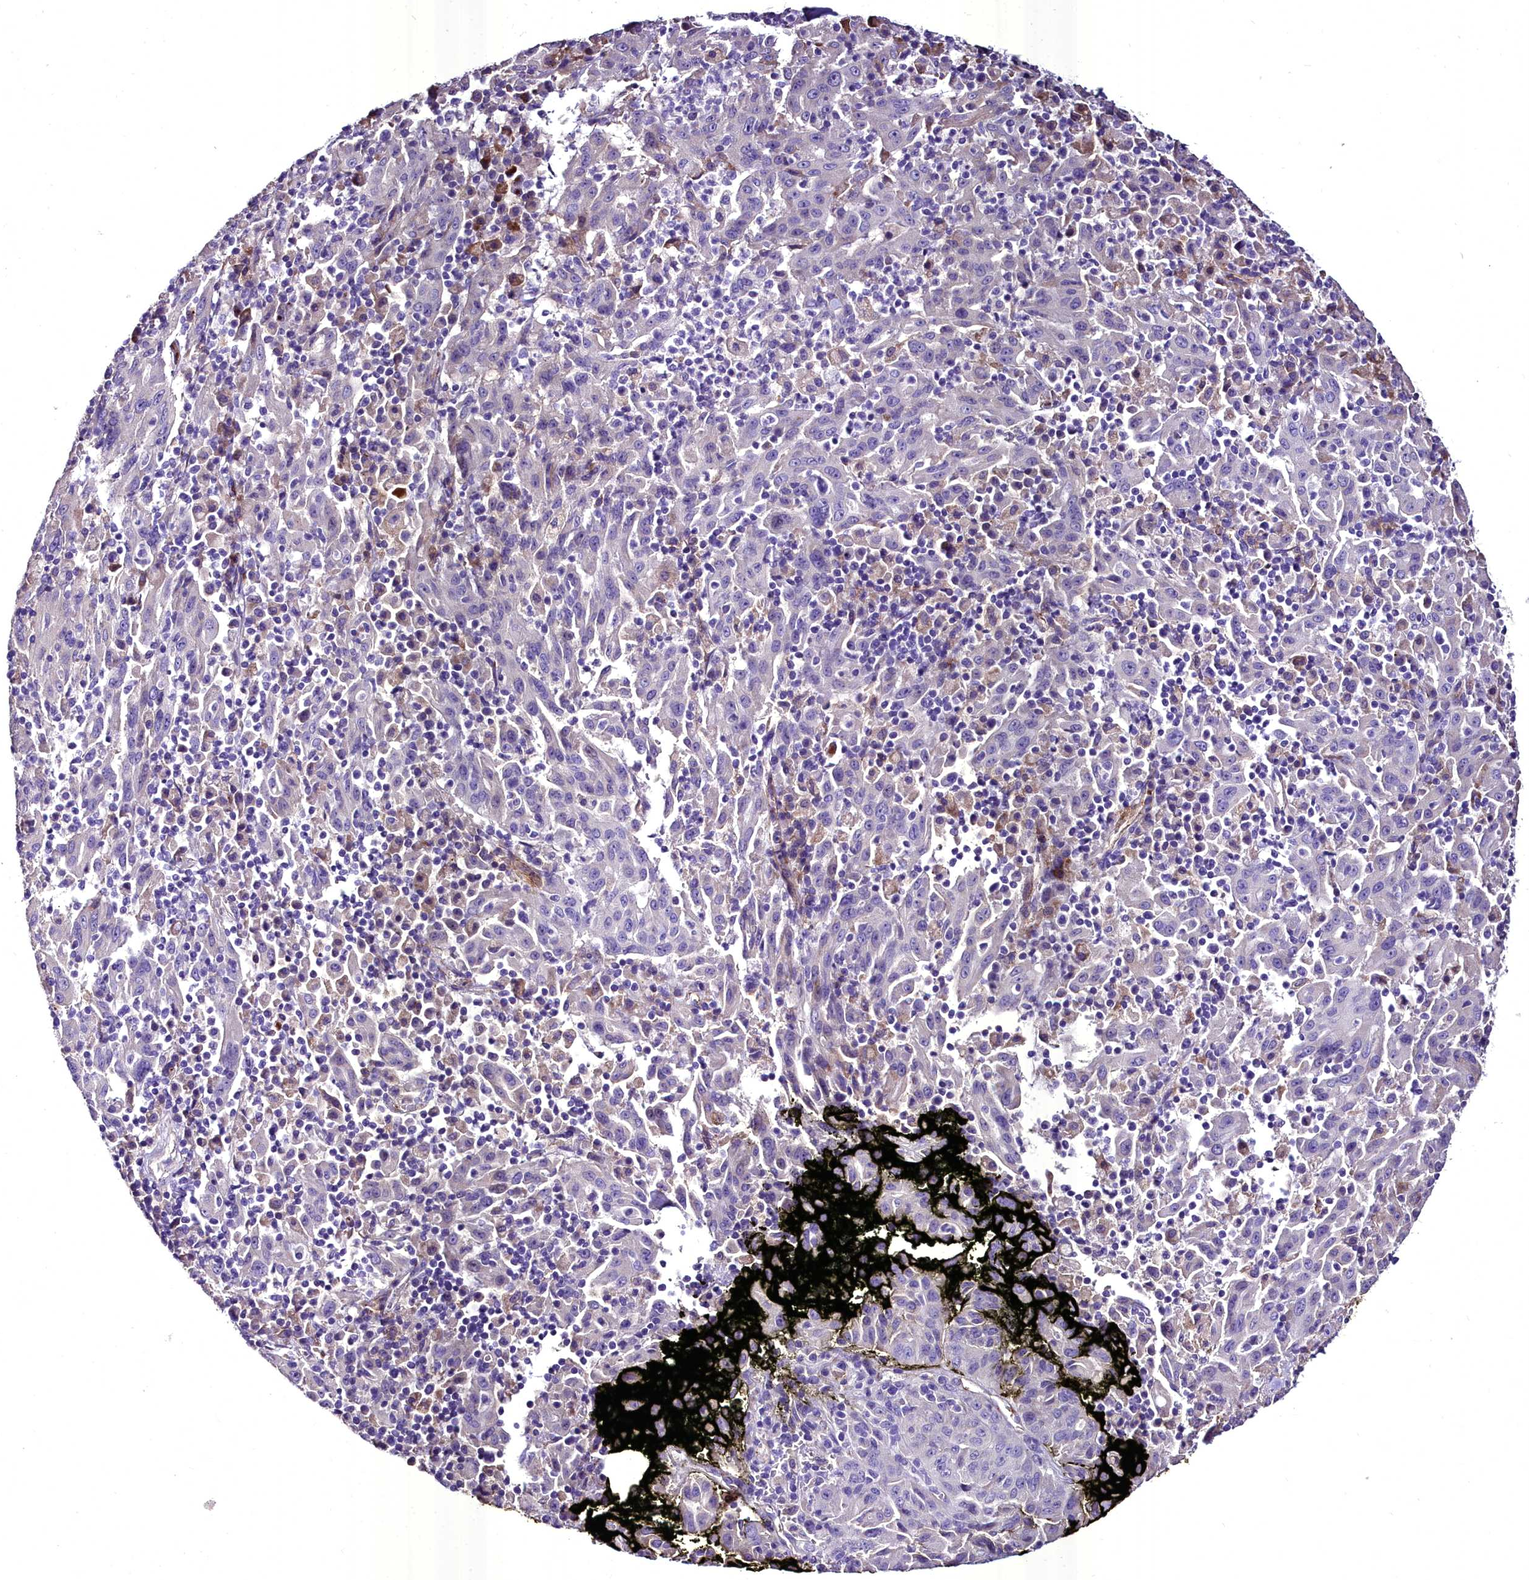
{"staining": {"intensity": "negative", "quantity": "none", "location": "none"}, "tissue": "pancreatic cancer", "cell_type": "Tumor cells", "image_type": "cancer", "snomed": [{"axis": "morphology", "description": "Adenocarcinoma, NOS"}, {"axis": "topography", "description": "Pancreas"}], "caption": "This is an immunohistochemistry (IHC) photomicrograph of adenocarcinoma (pancreatic). There is no staining in tumor cells.", "gene": "MS4A18", "patient": {"sex": "male", "age": 63}}